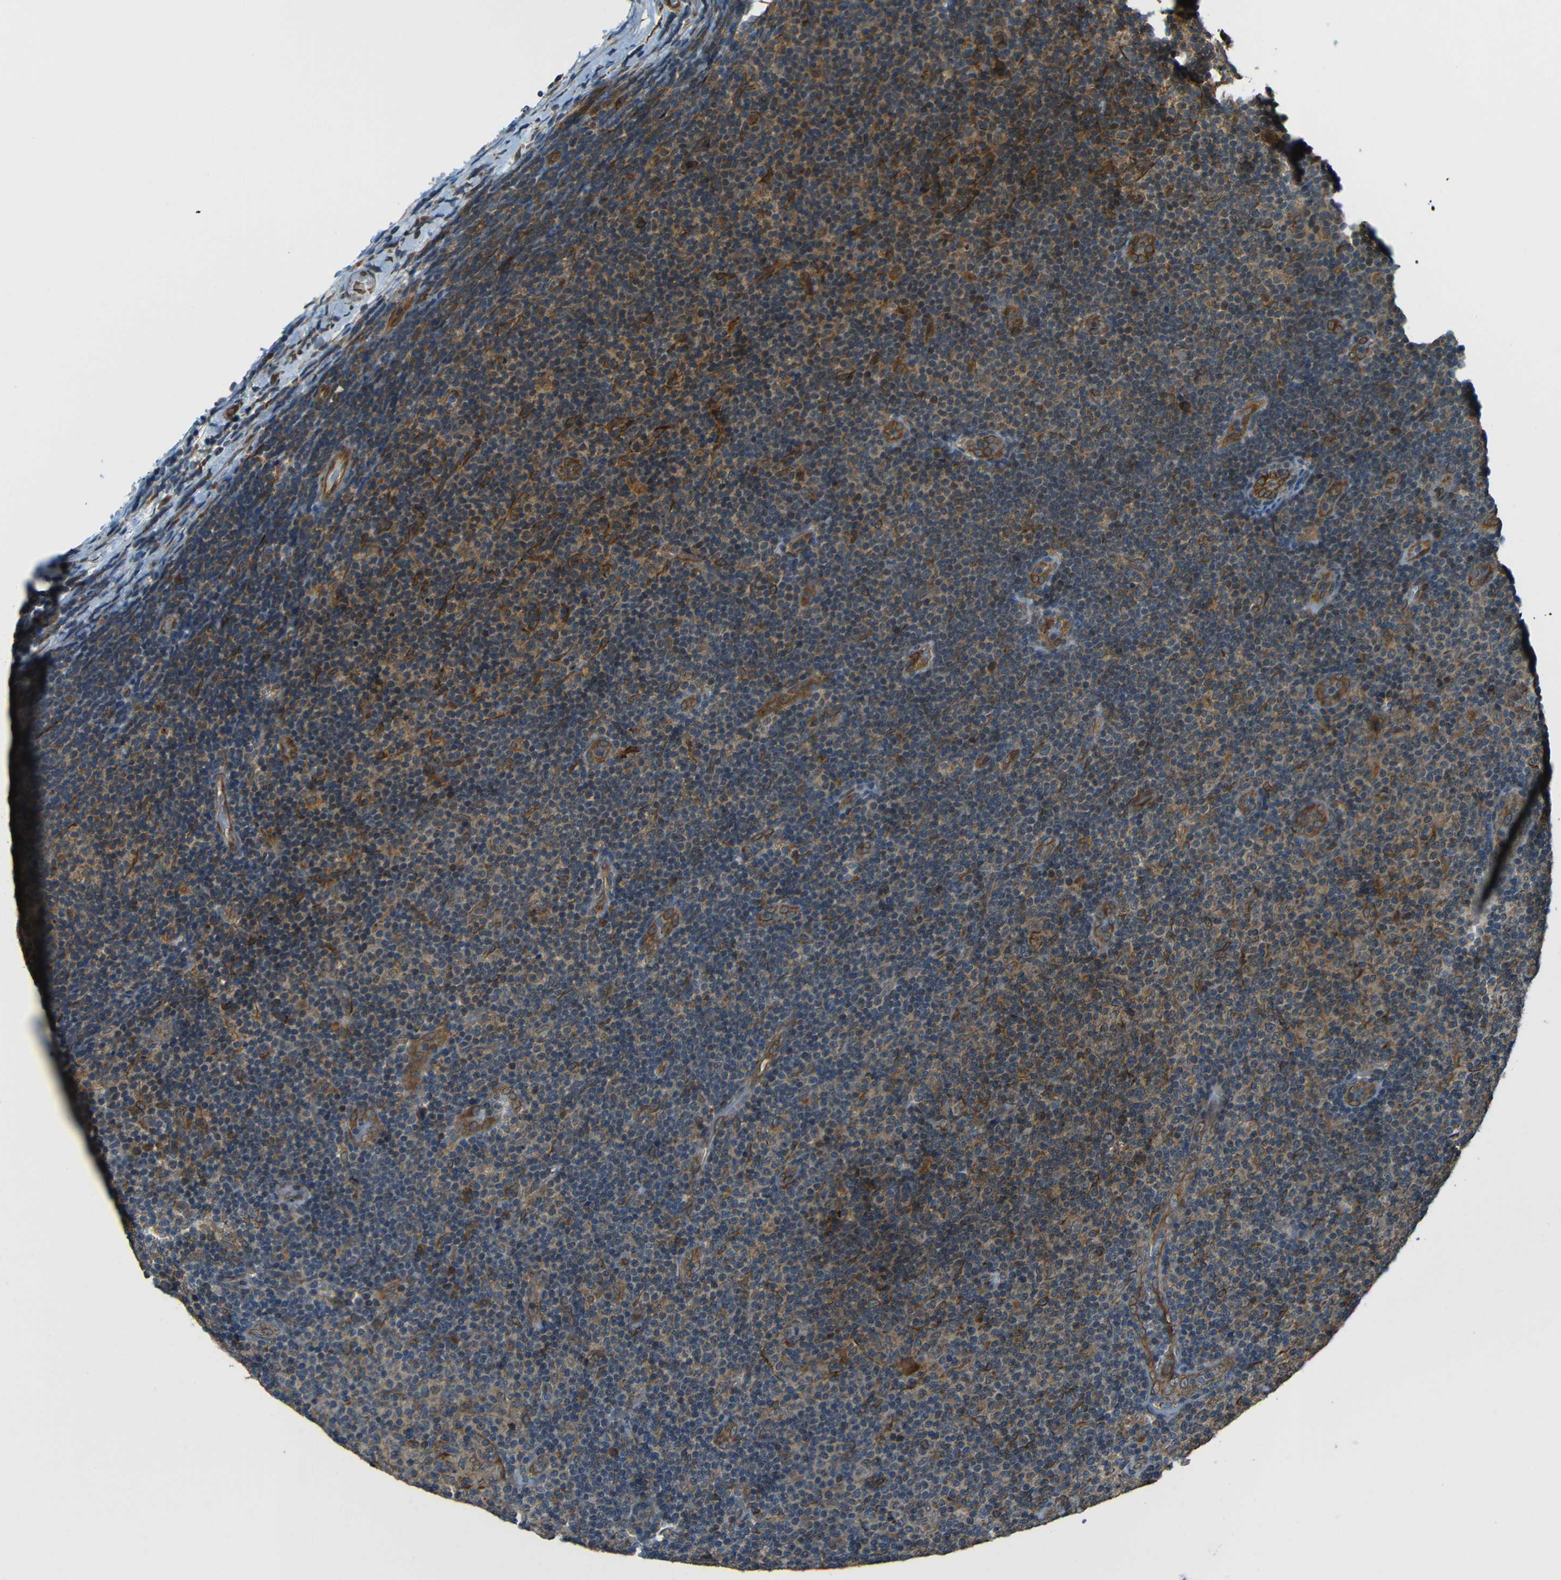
{"staining": {"intensity": "strong", "quantity": "25%-75%", "location": "cytoplasmic/membranous"}, "tissue": "lymphoma", "cell_type": "Tumor cells", "image_type": "cancer", "snomed": [{"axis": "morphology", "description": "Malignant lymphoma, non-Hodgkin's type, Low grade"}, {"axis": "topography", "description": "Lymph node"}], "caption": "A photomicrograph of lymphoma stained for a protein shows strong cytoplasmic/membranous brown staining in tumor cells. (Brightfield microscopy of DAB IHC at high magnification).", "gene": "VAPB", "patient": {"sex": "male", "age": 83}}